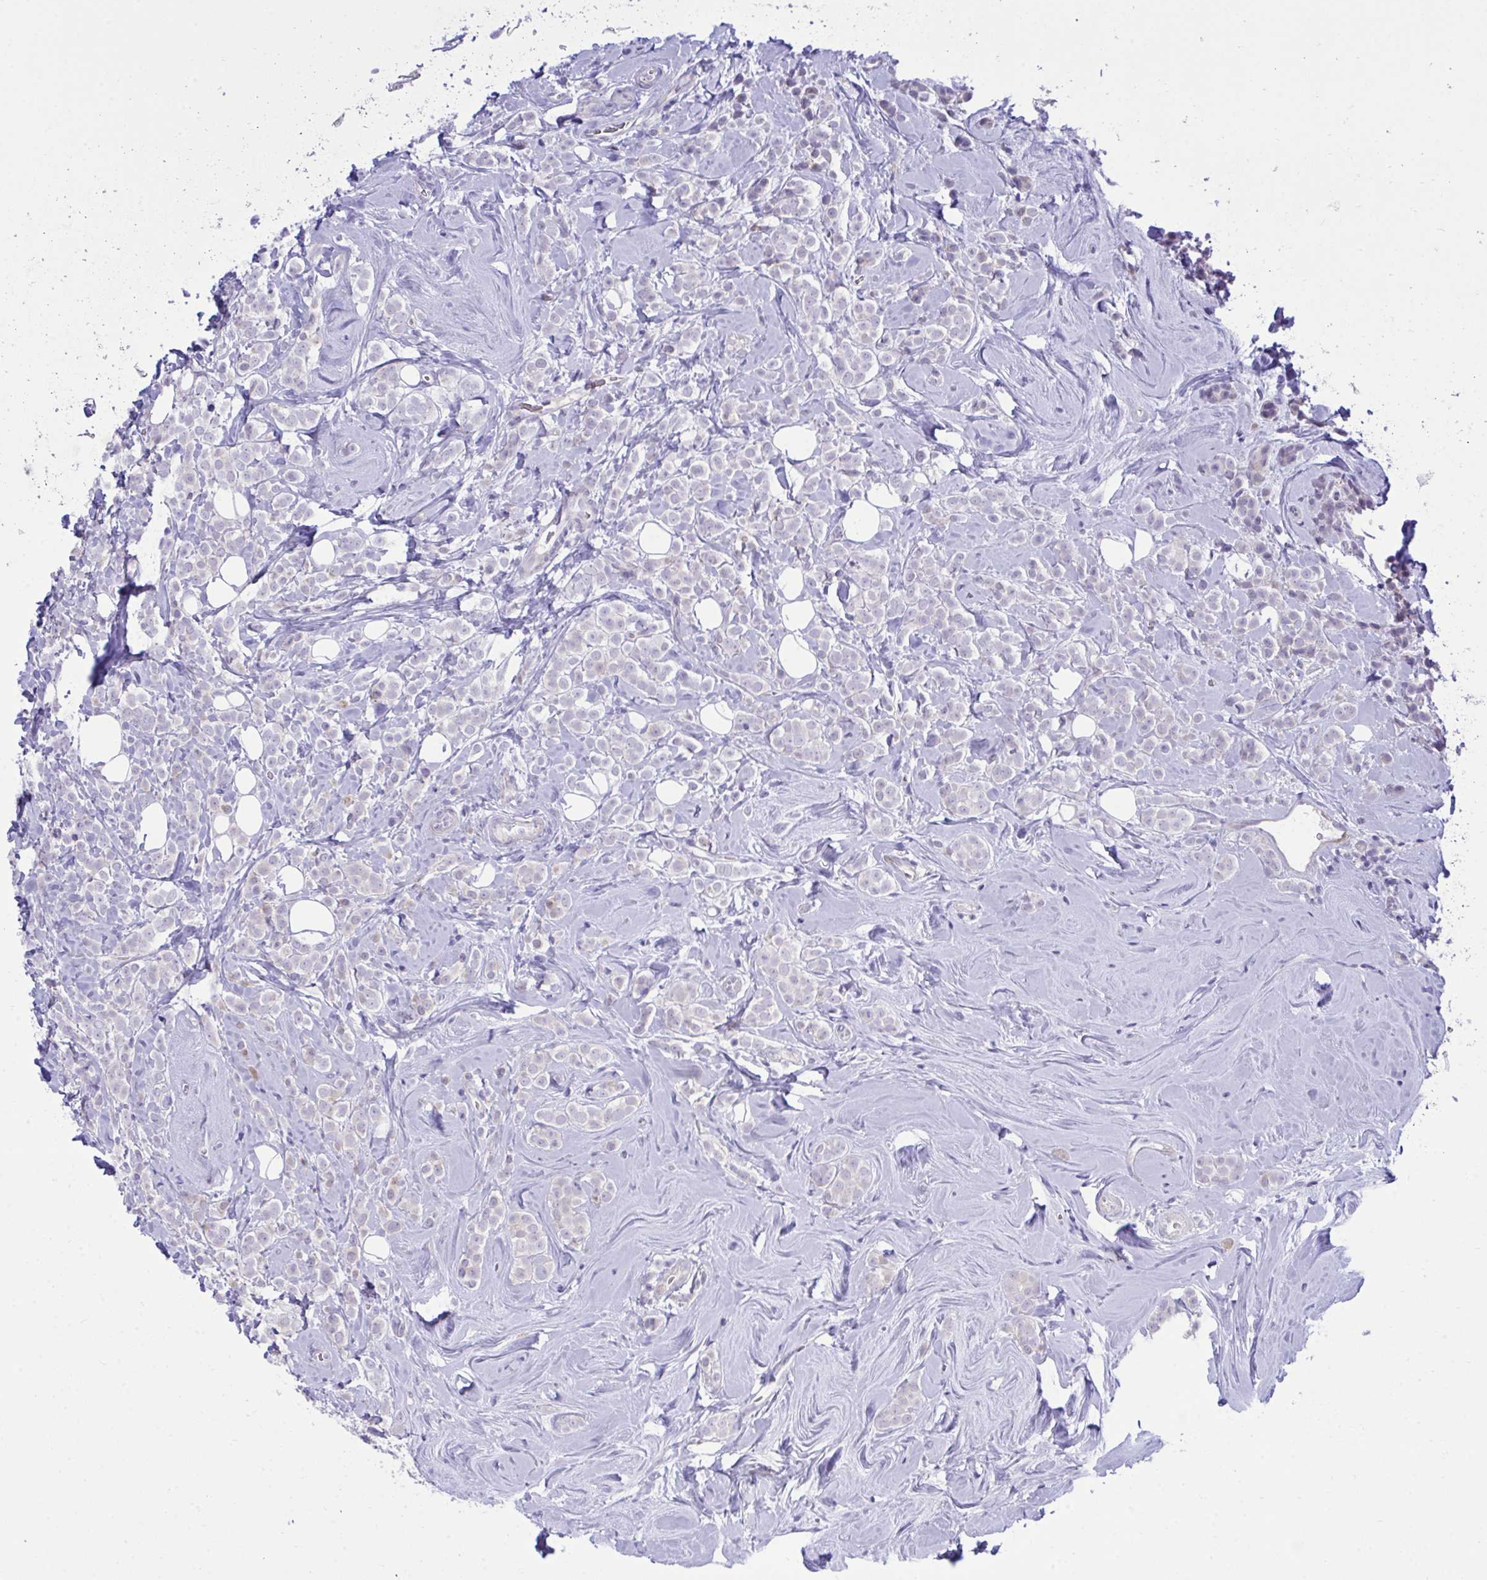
{"staining": {"intensity": "negative", "quantity": "none", "location": "none"}, "tissue": "breast cancer", "cell_type": "Tumor cells", "image_type": "cancer", "snomed": [{"axis": "morphology", "description": "Lobular carcinoma"}, {"axis": "topography", "description": "Breast"}], "caption": "Tumor cells show no significant positivity in breast cancer (lobular carcinoma).", "gene": "MED9", "patient": {"sex": "female", "age": 49}}